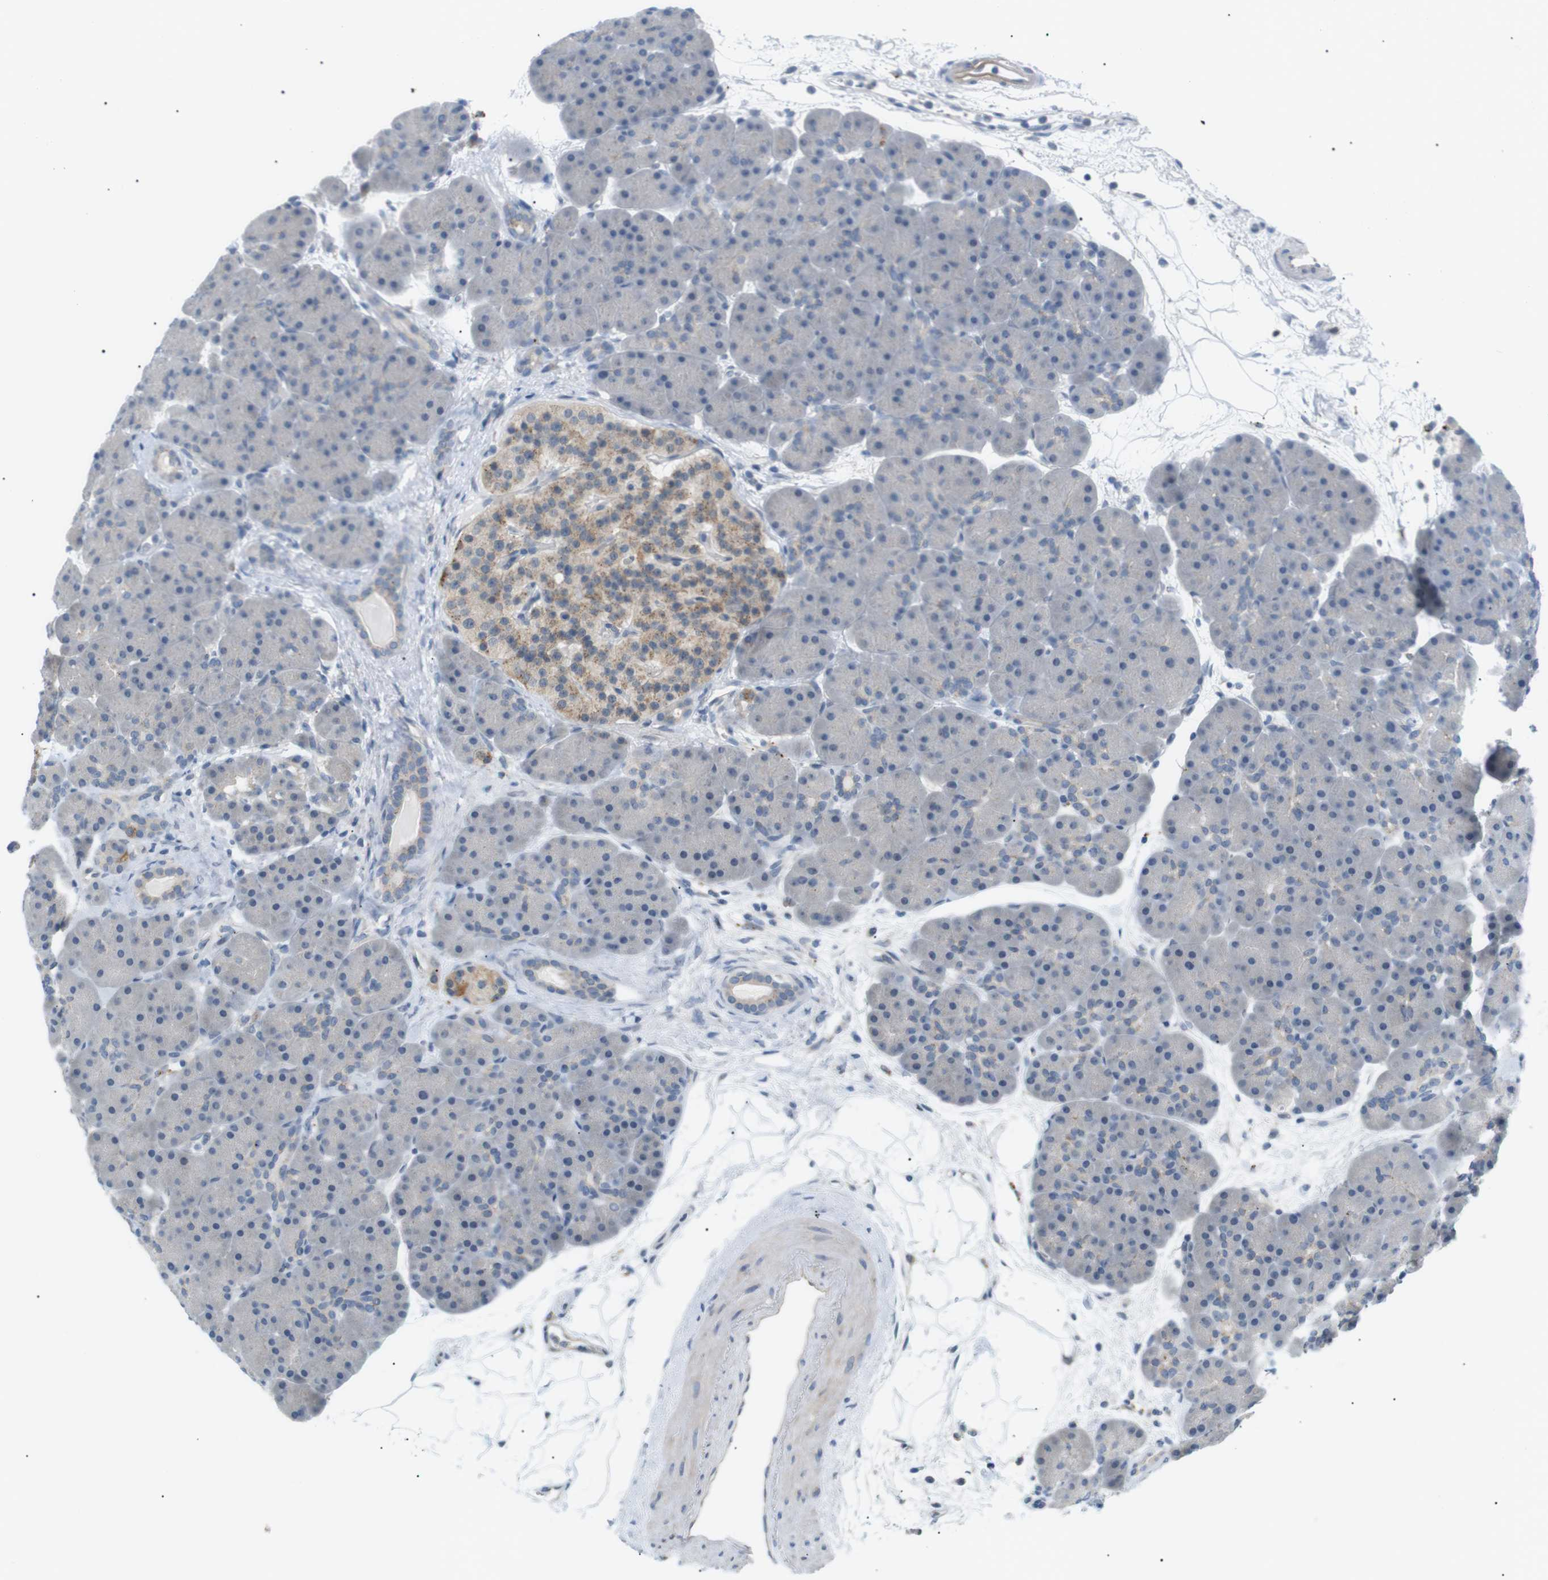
{"staining": {"intensity": "negative", "quantity": "none", "location": "none"}, "tissue": "pancreas", "cell_type": "Exocrine glandular cells", "image_type": "normal", "snomed": [{"axis": "morphology", "description": "Normal tissue, NOS"}, {"axis": "topography", "description": "Pancreas"}], "caption": "Histopathology image shows no significant protein positivity in exocrine glandular cells of benign pancreas. (DAB (3,3'-diaminobenzidine) IHC with hematoxylin counter stain).", "gene": "B4GALNT2", "patient": {"sex": "male", "age": 66}}